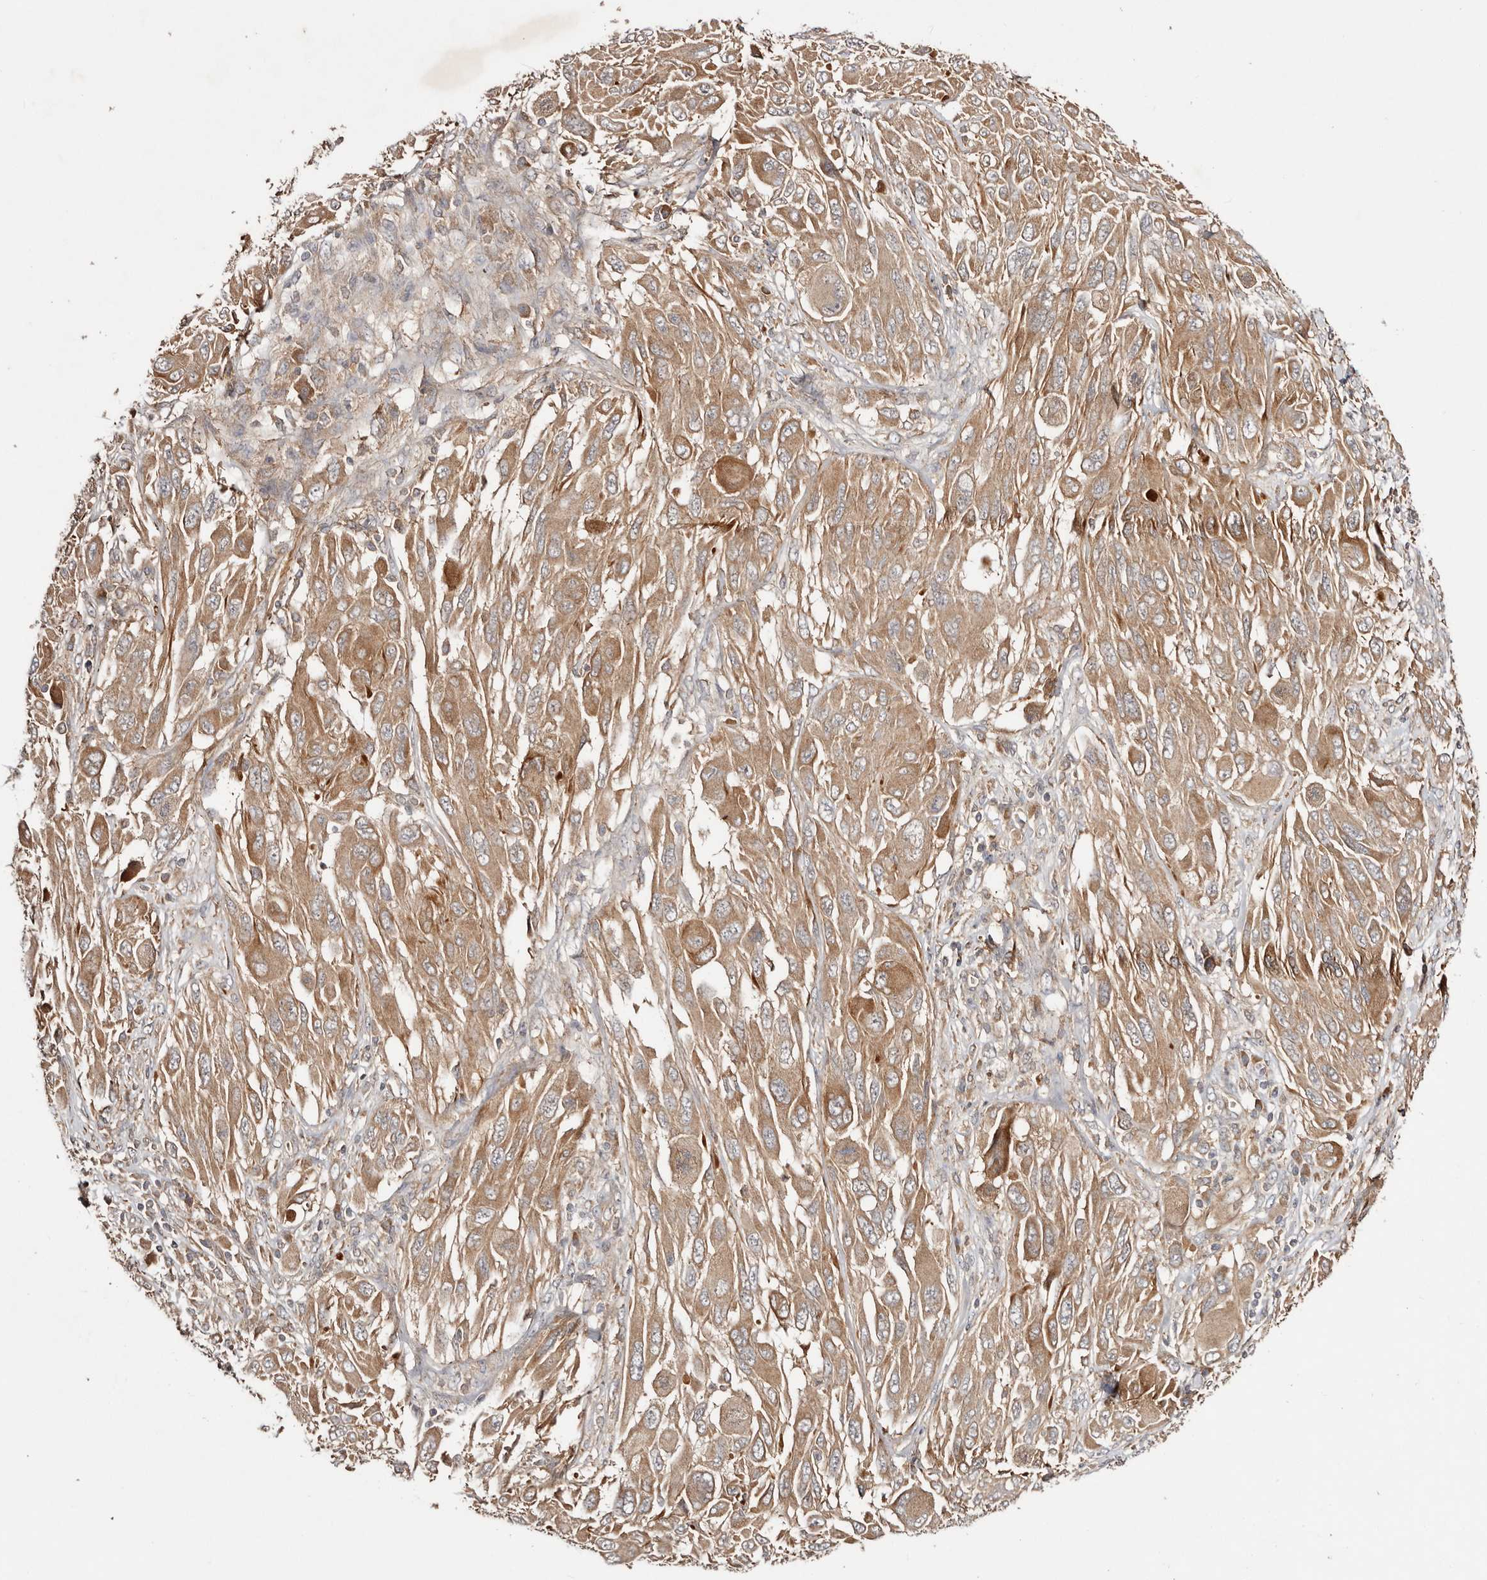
{"staining": {"intensity": "moderate", "quantity": ">75%", "location": "cytoplasmic/membranous"}, "tissue": "melanoma", "cell_type": "Tumor cells", "image_type": "cancer", "snomed": [{"axis": "morphology", "description": "Malignant melanoma, NOS"}, {"axis": "topography", "description": "Skin"}], "caption": "Moderate cytoplasmic/membranous protein expression is seen in about >75% of tumor cells in melanoma.", "gene": "PKIB", "patient": {"sex": "female", "age": 91}}